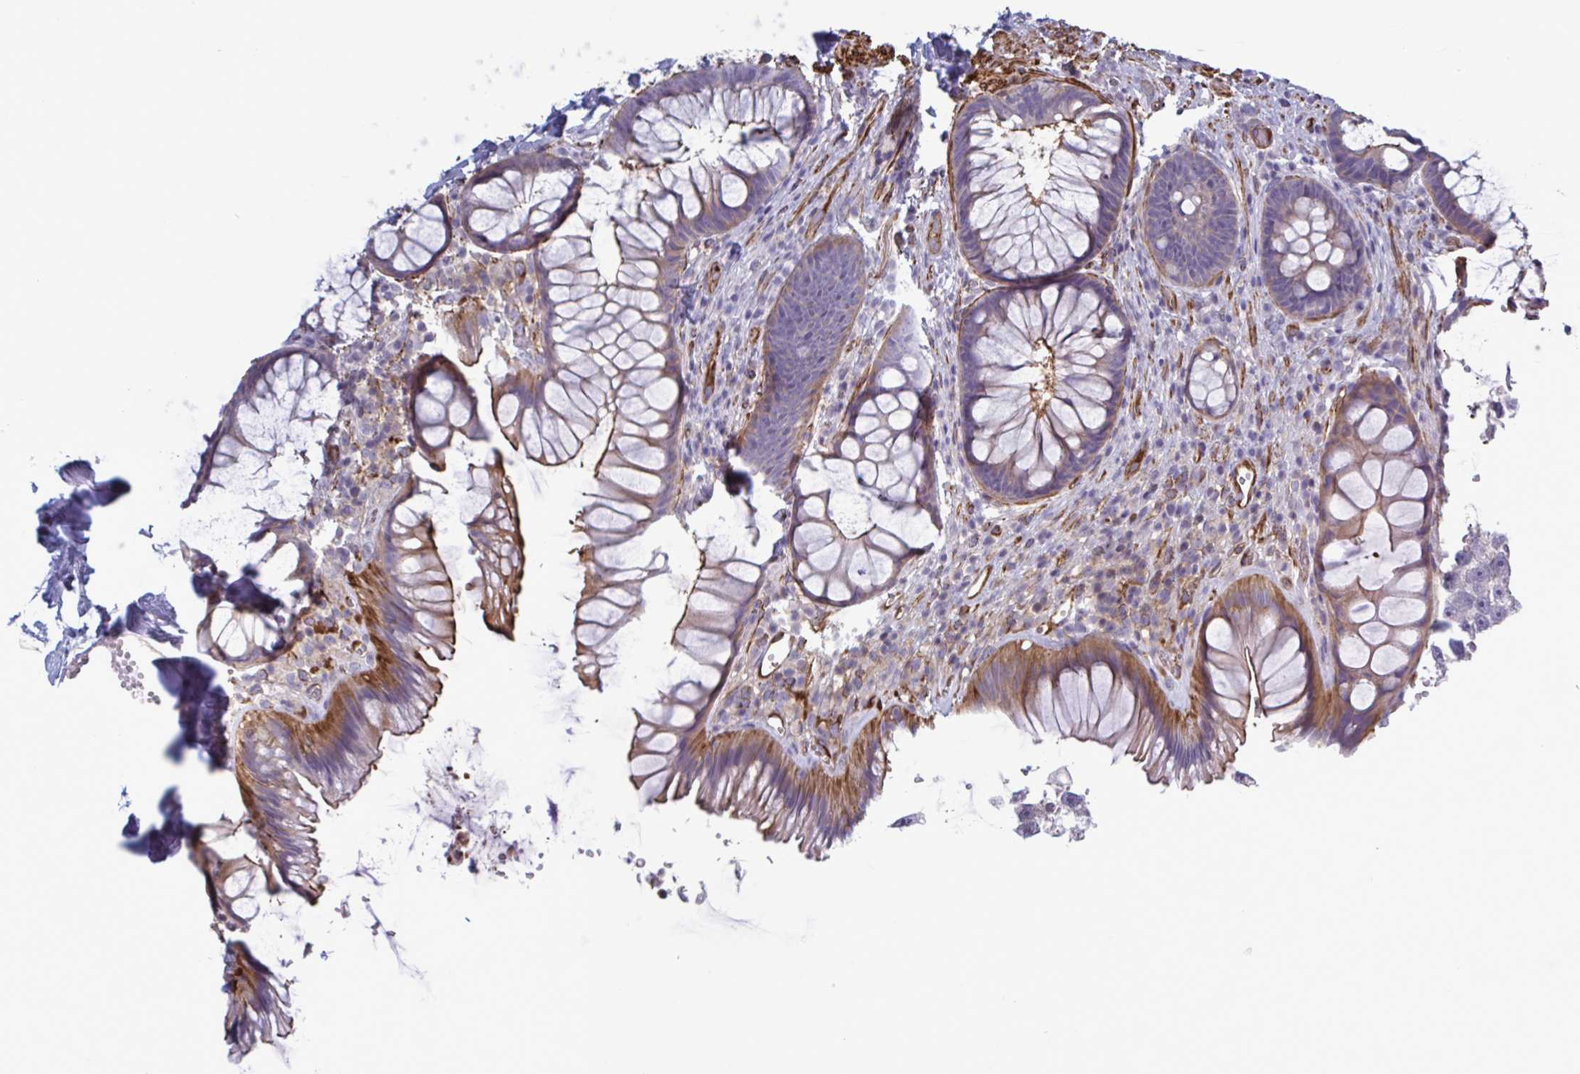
{"staining": {"intensity": "moderate", "quantity": "25%-75%", "location": "cytoplasmic/membranous"}, "tissue": "rectum", "cell_type": "Glandular cells", "image_type": "normal", "snomed": [{"axis": "morphology", "description": "Normal tissue, NOS"}, {"axis": "topography", "description": "Rectum"}], "caption": "Immunohistochemistry of unremarkable human rectum exhibits medium levels of moderate cytoplasmic/membranous expression in approximately 25%-75% of glandular cells.", "gene": "SHISA7", "patient": {"sex": "male", "age": 53}}